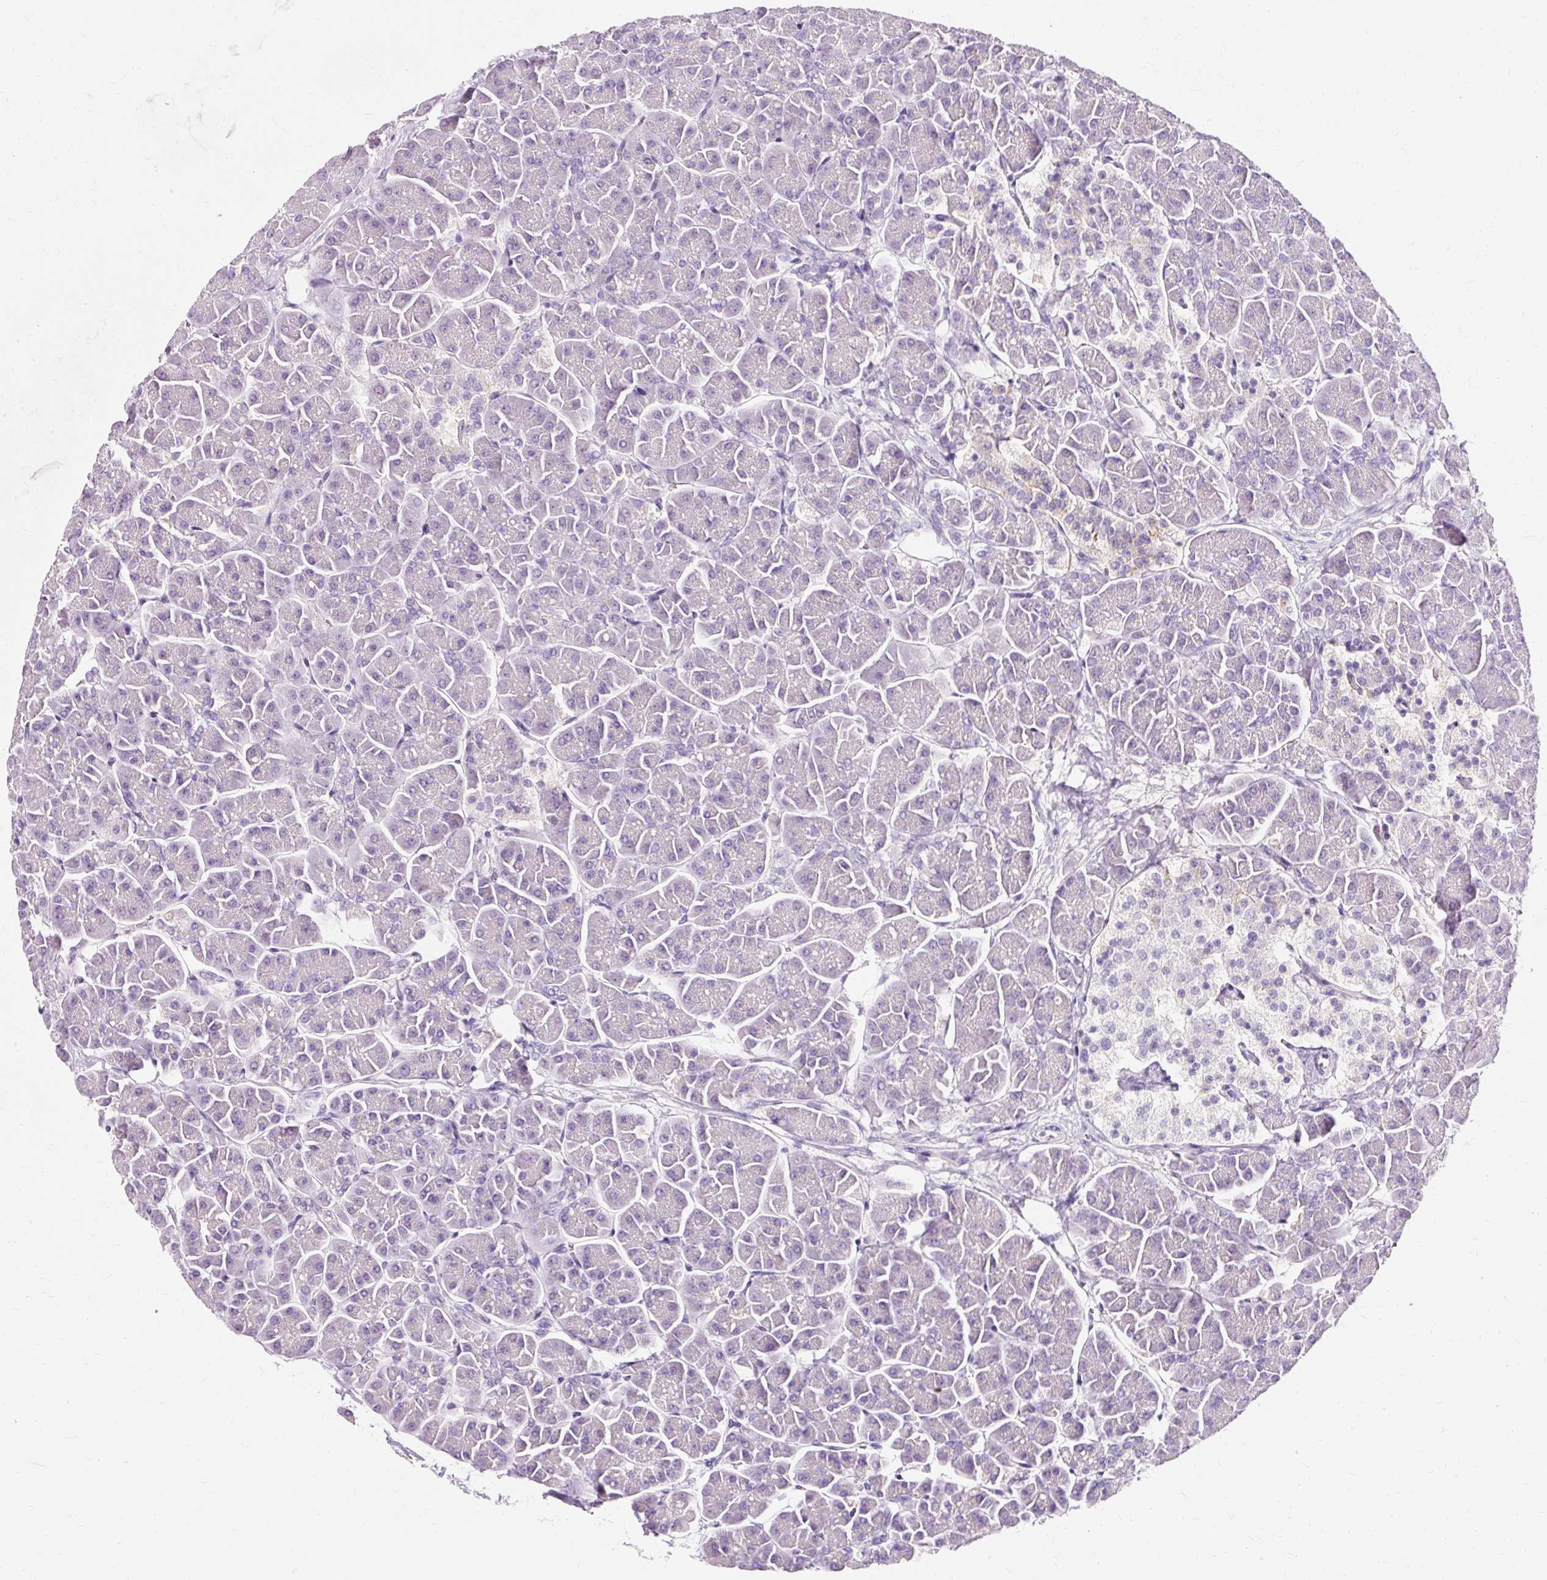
{"staining": {"intensity": "negative", "quantity": "none", "location": "none"}, "tissue": "pancreas", "cell_type": "Exocrine glandular cells", "image_type": "normal", "snomed": [{"axis": "morphology", "description": "Normal tissue, NOS"}, {"axis": "topography", "description": "Pancreas"}, {"axis": "topography", "description": "Peripheral nerve tissue"}], "caption": "This image is of benign pancreas stained with immunohistochemistry (IHC) to label a protein in brown with the nuclei are counter-stained blue. There is no positivity in exocrine glandular cells. (DAB immunohistochemistry visualized using brightfield microscopy, high magnification).", "gene": "CLDN25", "patient": {"sex": "male", "age": 54}}